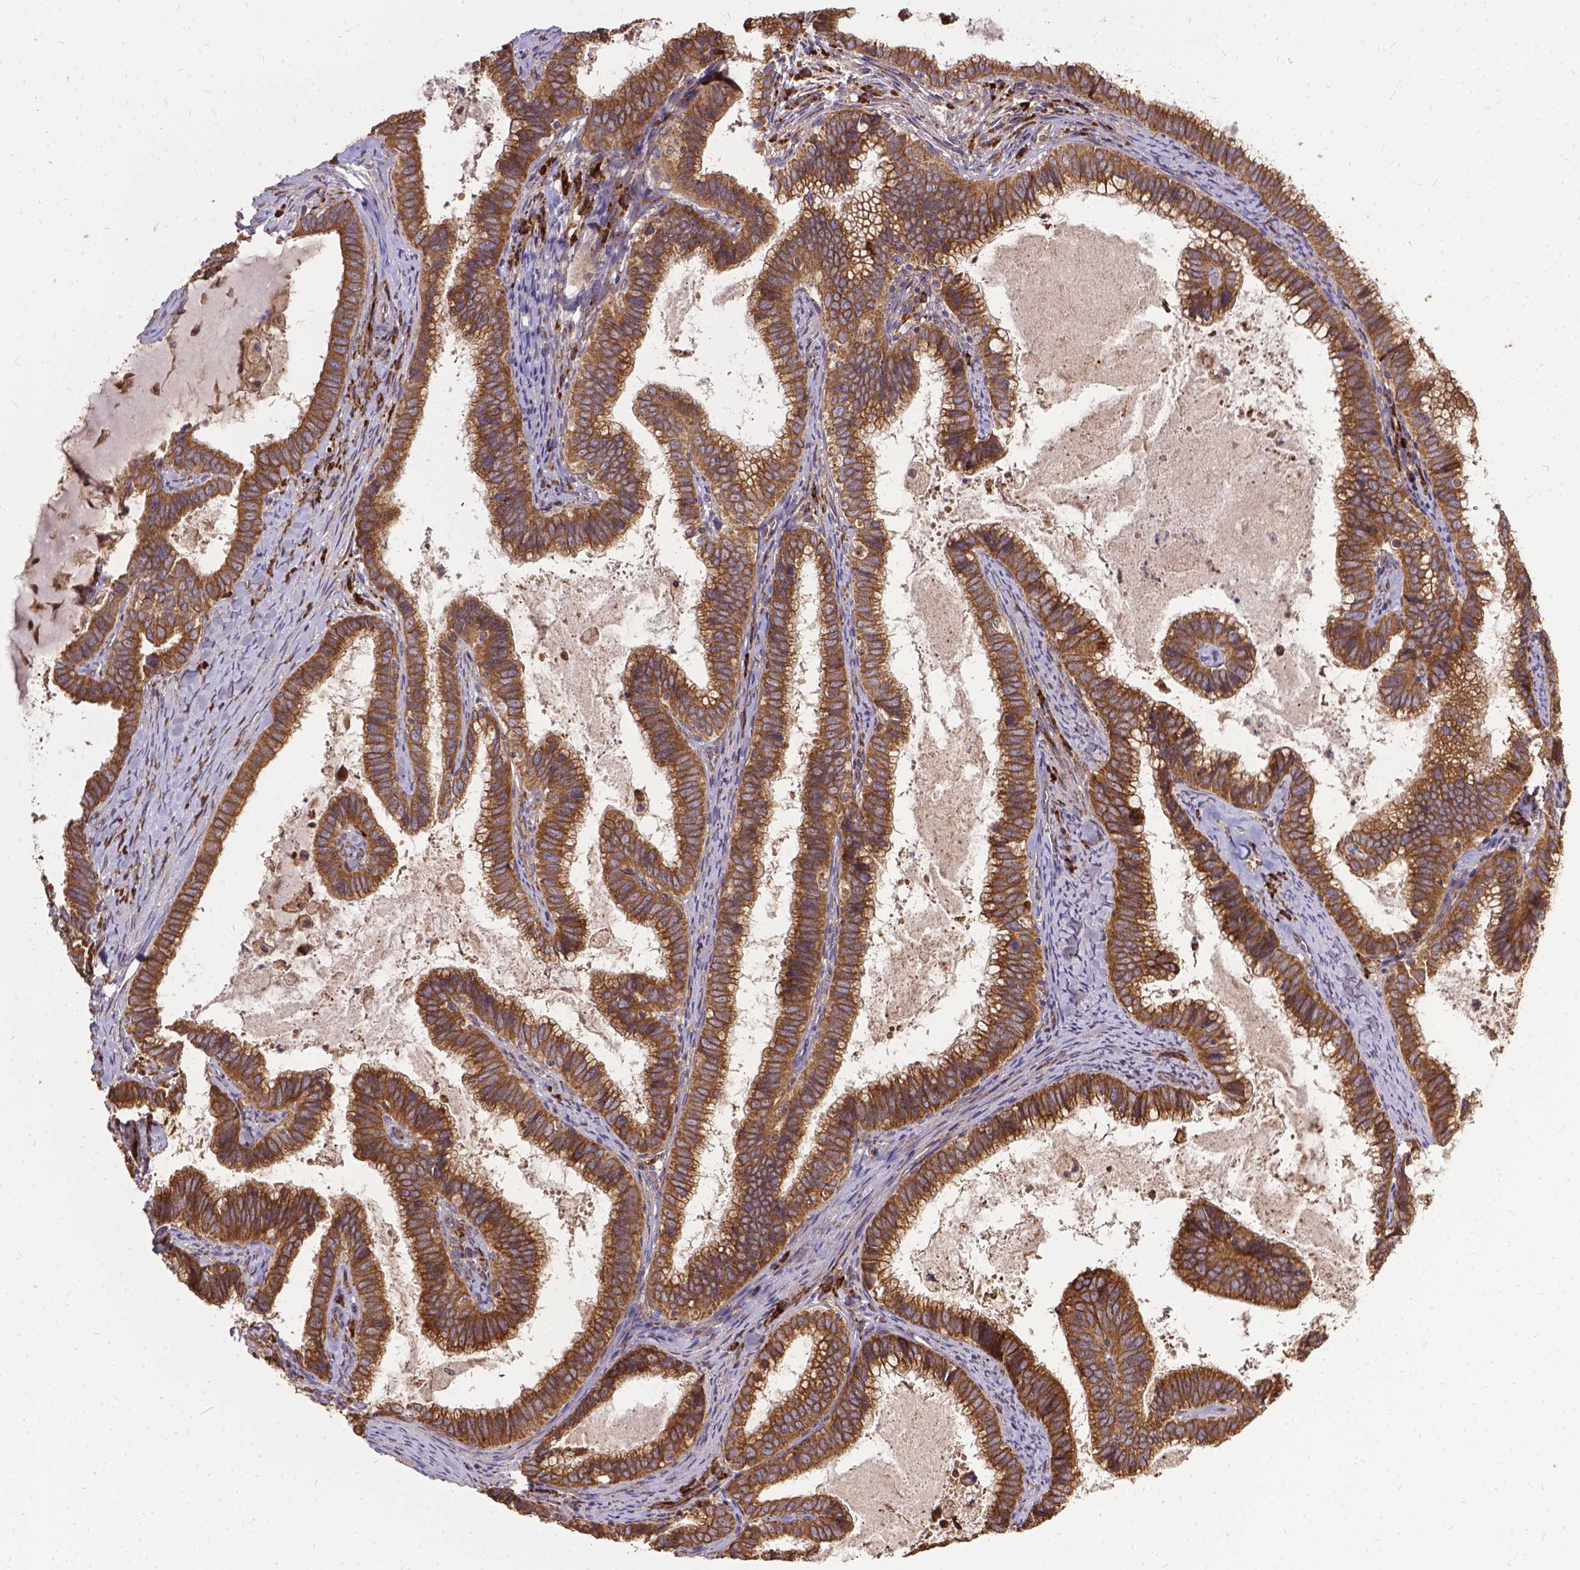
{"staining": {"intensity": "moderate", "quantity": ">75%", "location": "cytoplasmic/membranous"}, "tissue": "cervical cancer", "cell_type": "Tumor cells", "image_type": "cancer", "snomed": [{"axis": "morphology", "description": "Adenocarcinoma, NOS"}, {"axis": "topography", "description": "Cervix"}], "caption": "Immunohistochemistry (IHC) histopathology image of human cervical adenocarcinoma stained for a protein (brown), which reveals medium levels of moderate cytoplasmic/membranous staining in approximately >75% of tumor cells.", "gene": "DENND6A", "patient": {"sex": "female", "age": 61}}